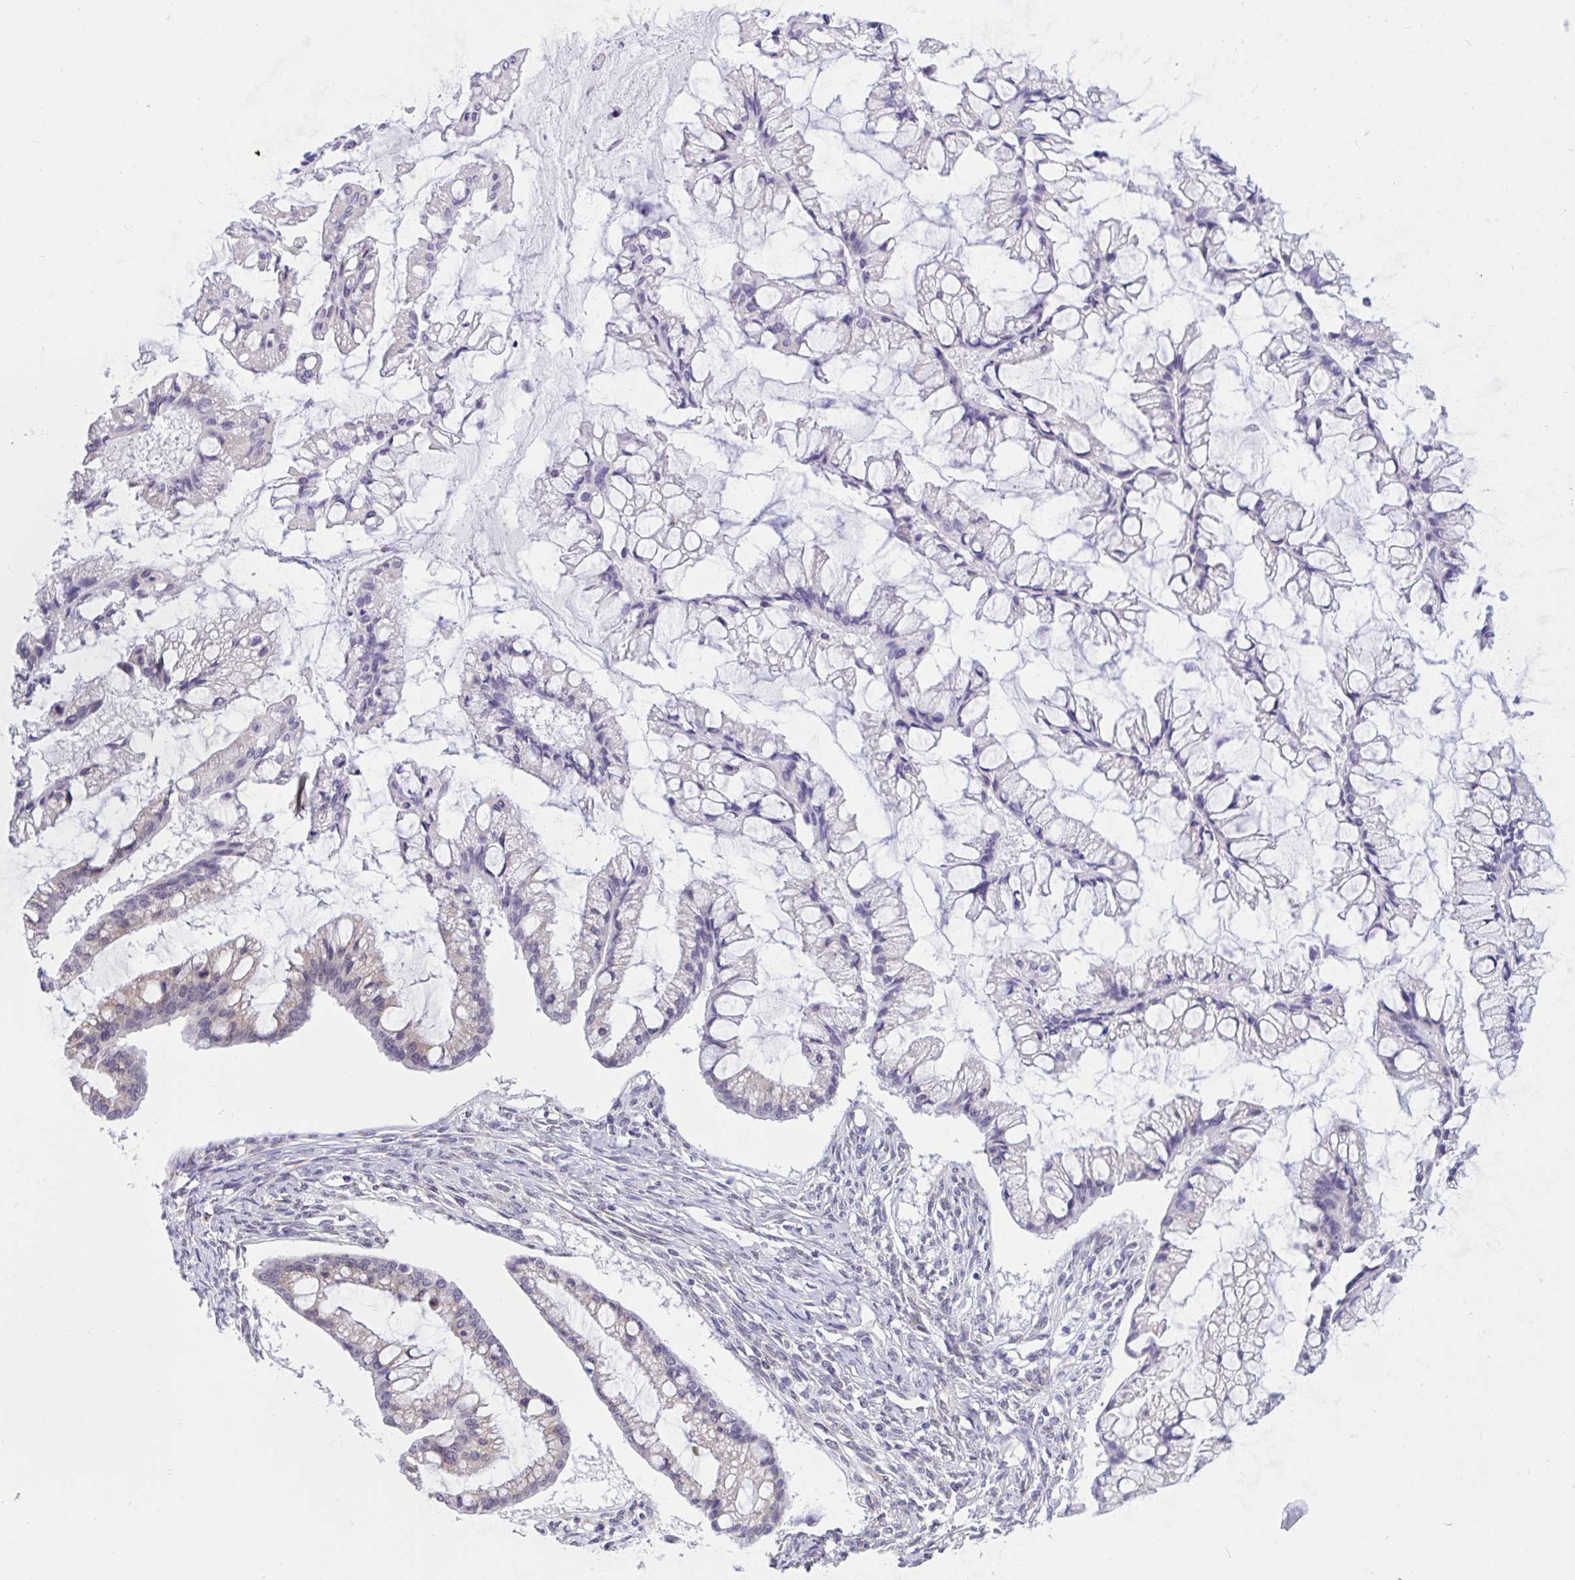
{"staining": {"intensity": "weak", "quantity": "<25%", "location": "cytoplasmic/membranous"}, "tissue": "ovarian cancer", "cell_type": "Tumor cells", "image_type": "cancer", "snomed": [{"axis": "morphology", "description": "Cystadenocarcinoma, mucinous, NOS"}, {"axis": "topography", "description": "Ovary"}], "caption": "Human ovarian cancer stained for a protein using immunohistochemistry demonstrates no staining in tumor cells.", "gene": "CAMLG", "patient": {"sex": "female", "age": 73}}